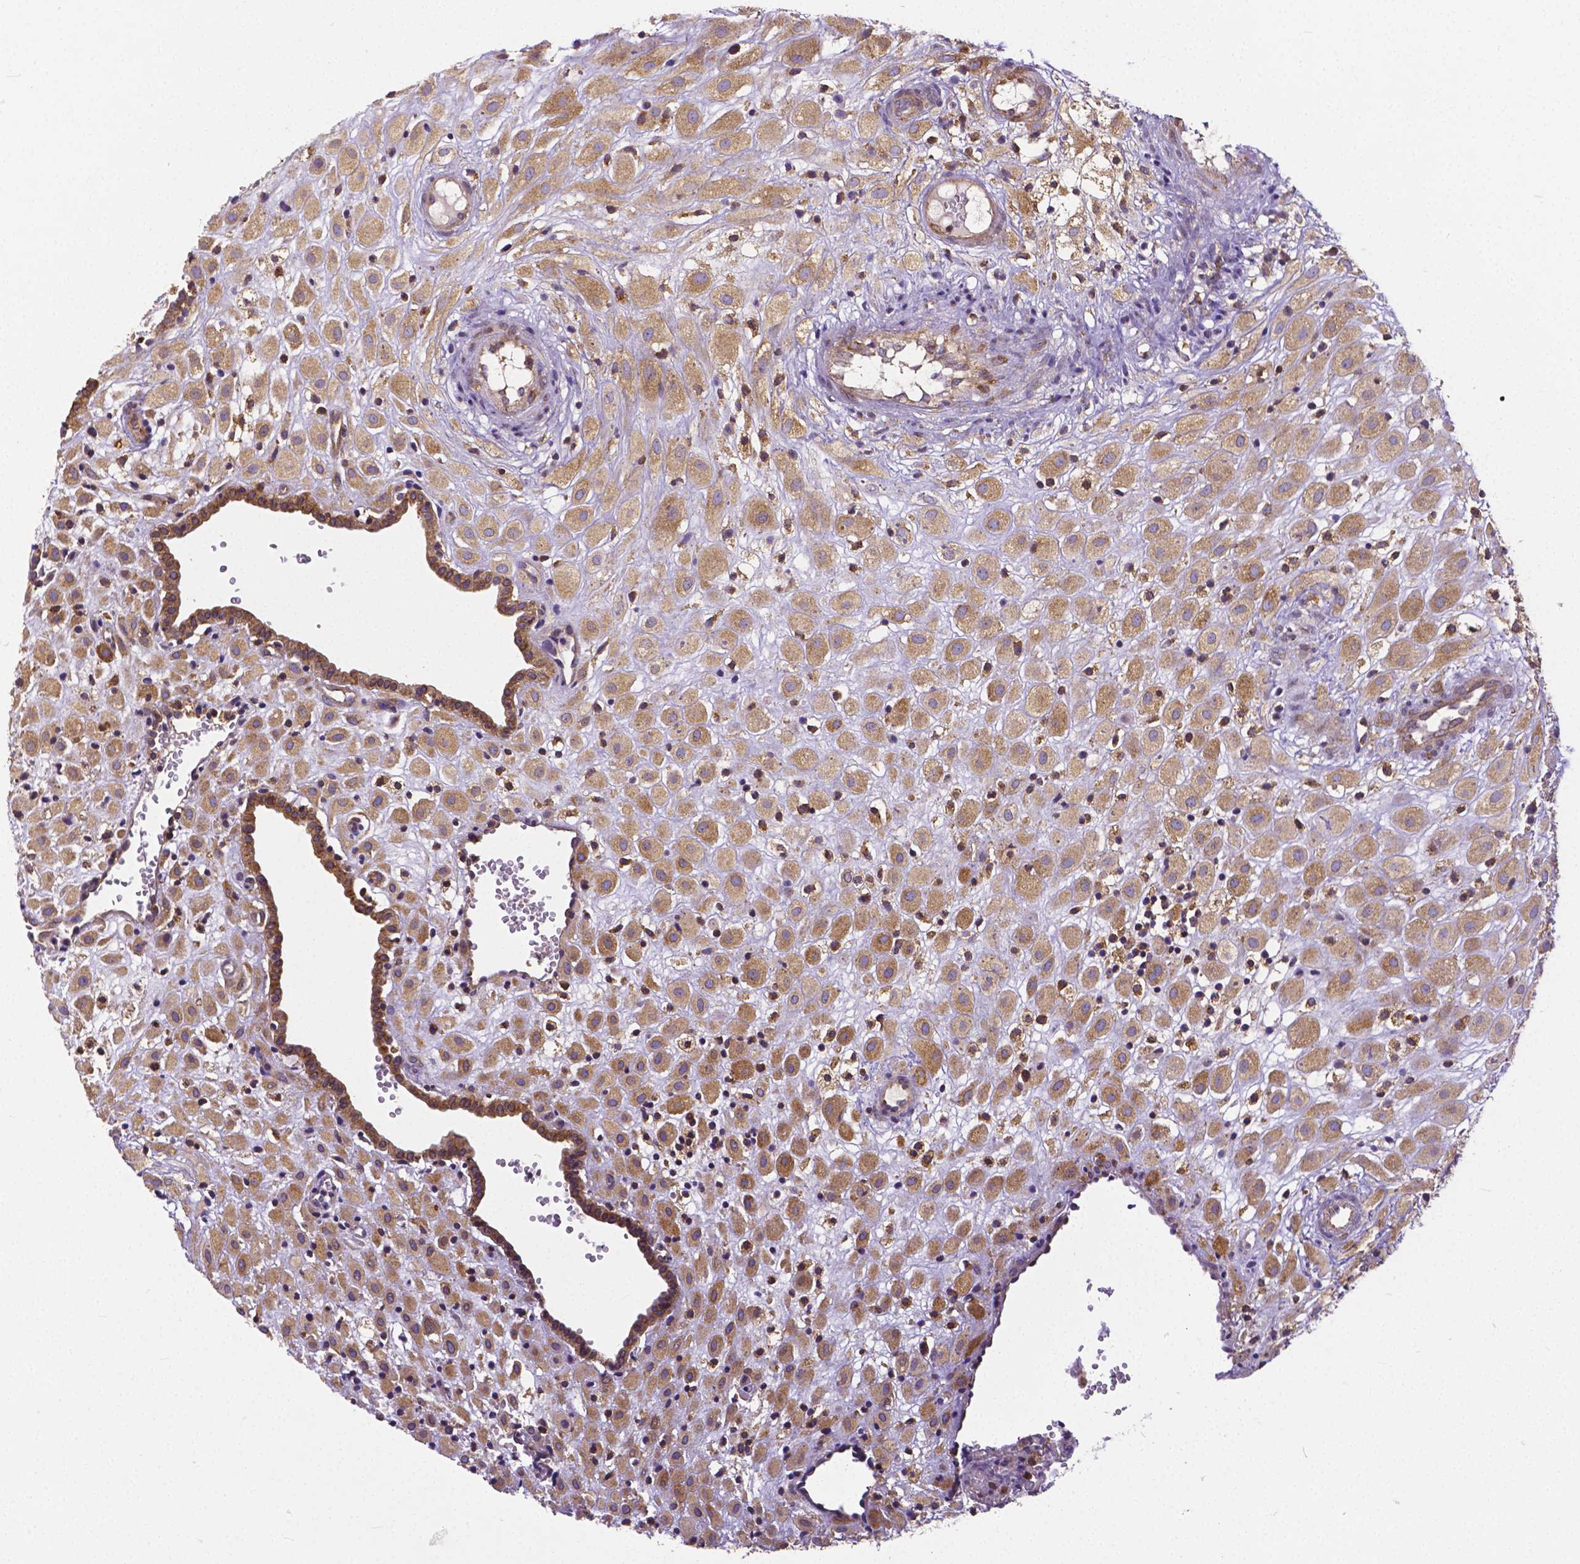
{"staining": {"intensity": "moderate", "quantity": ">75%", "location": "cytoplasmic/membranous"}, "tissue": "placenta", "cell_type": "Decidual cells", "image_type": "normal", "snomed": [{"axis": "morphology", "description": "Normal tissue, NOS"}, {"axis": "topography", "description": "Placenta"}], "caption": "Approximately >75% of decidual cells in benign placenta show moderate cytoplasmic/membranous protein staining as visualized by brown immunohistochemical staining.", "gene": "DICER1", "patient": {"sex": "female", "age": 24}}